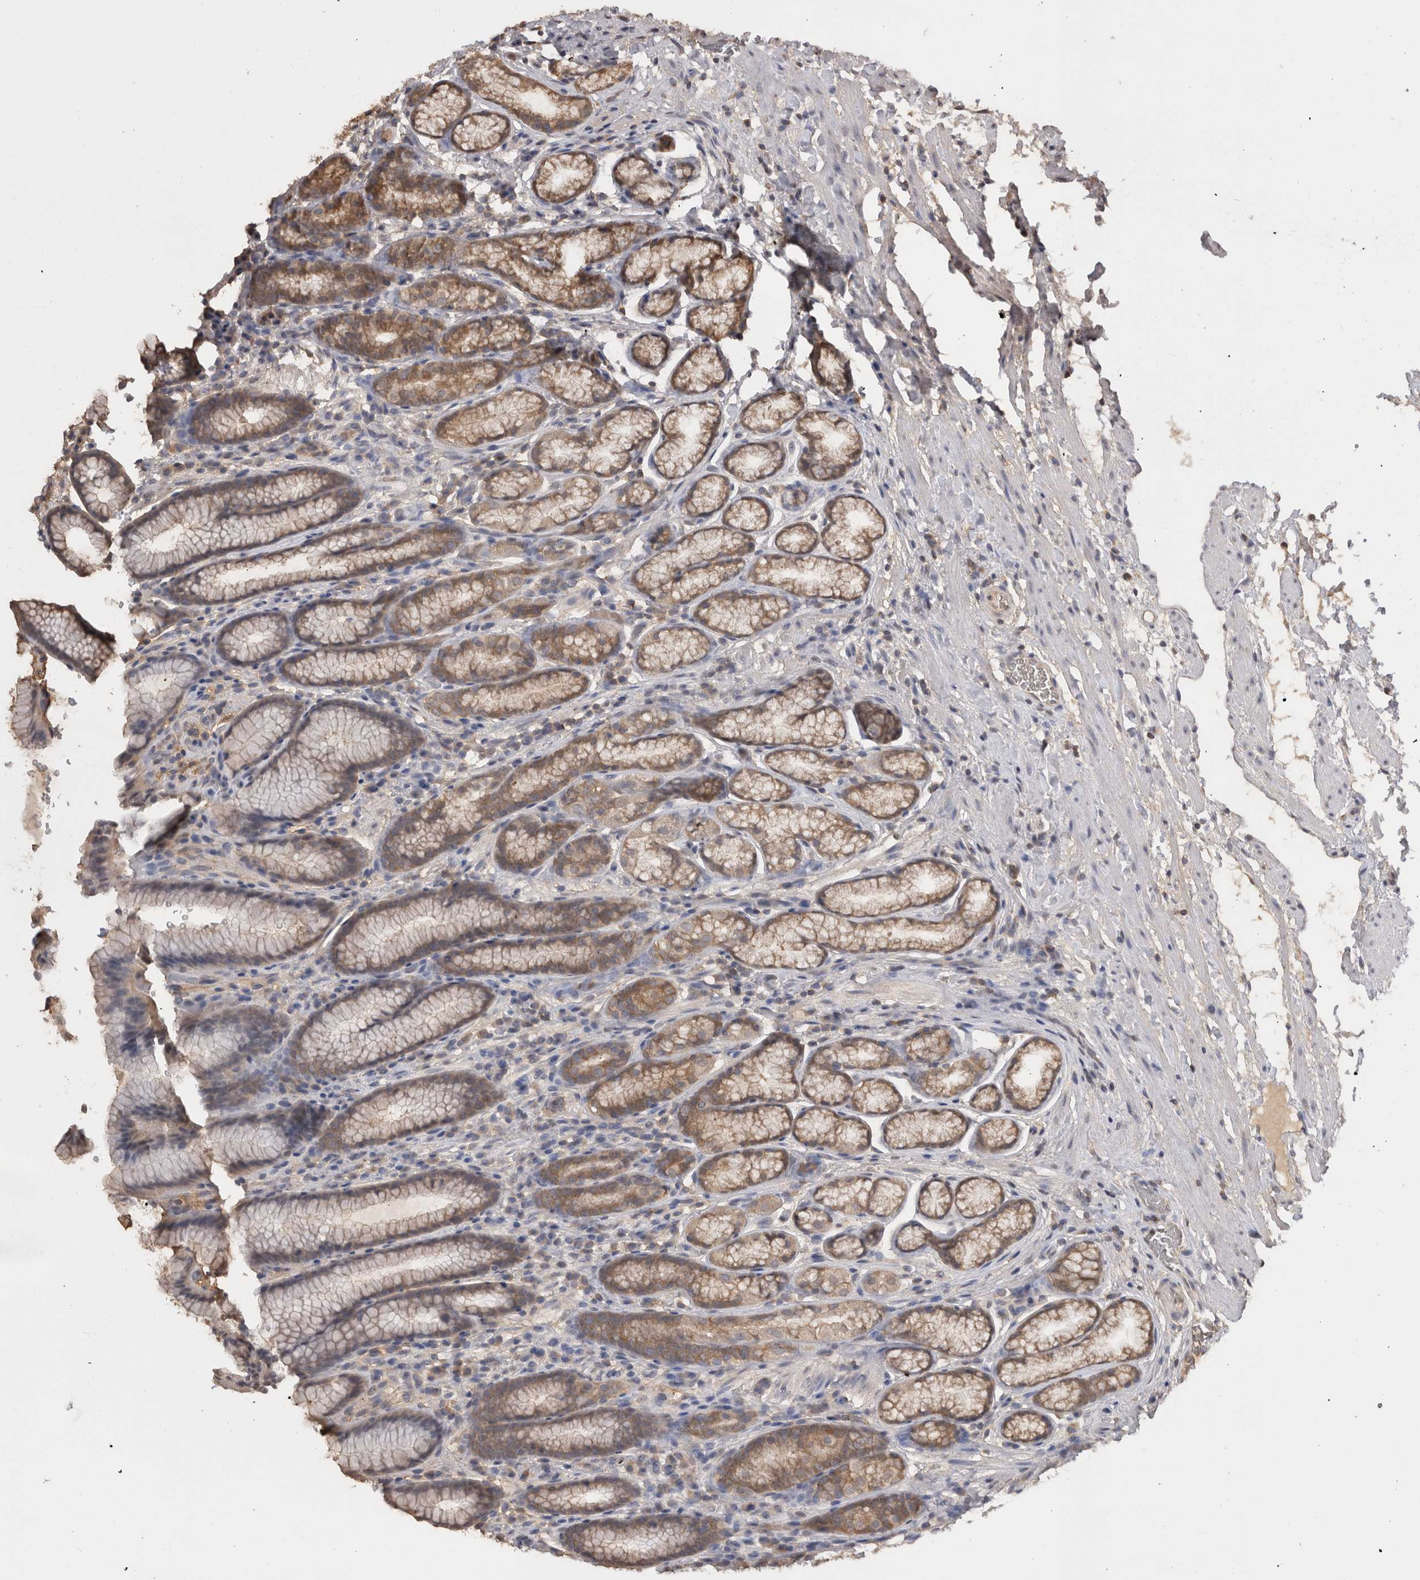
{"staining": {"intensity": "moderate", "quantity": ">75%", "location": "cytoplasmic/membranous,nuclear"}, "tissue": "stomach", "cell_type": "Glandular cells", "image_type": "normal", "snomed": [{"axis": "morphology", "description": "Normal tissue, NOS"}, {"axis": "topography", "description": "Stomach"}], "caption": "Moderate cytoplasmic/membranous,nuclear protein staining is identified in about >75% of glandular cells in stomach.", "gene": "PREP", "patient": {"sex": "male", "age": 42}}